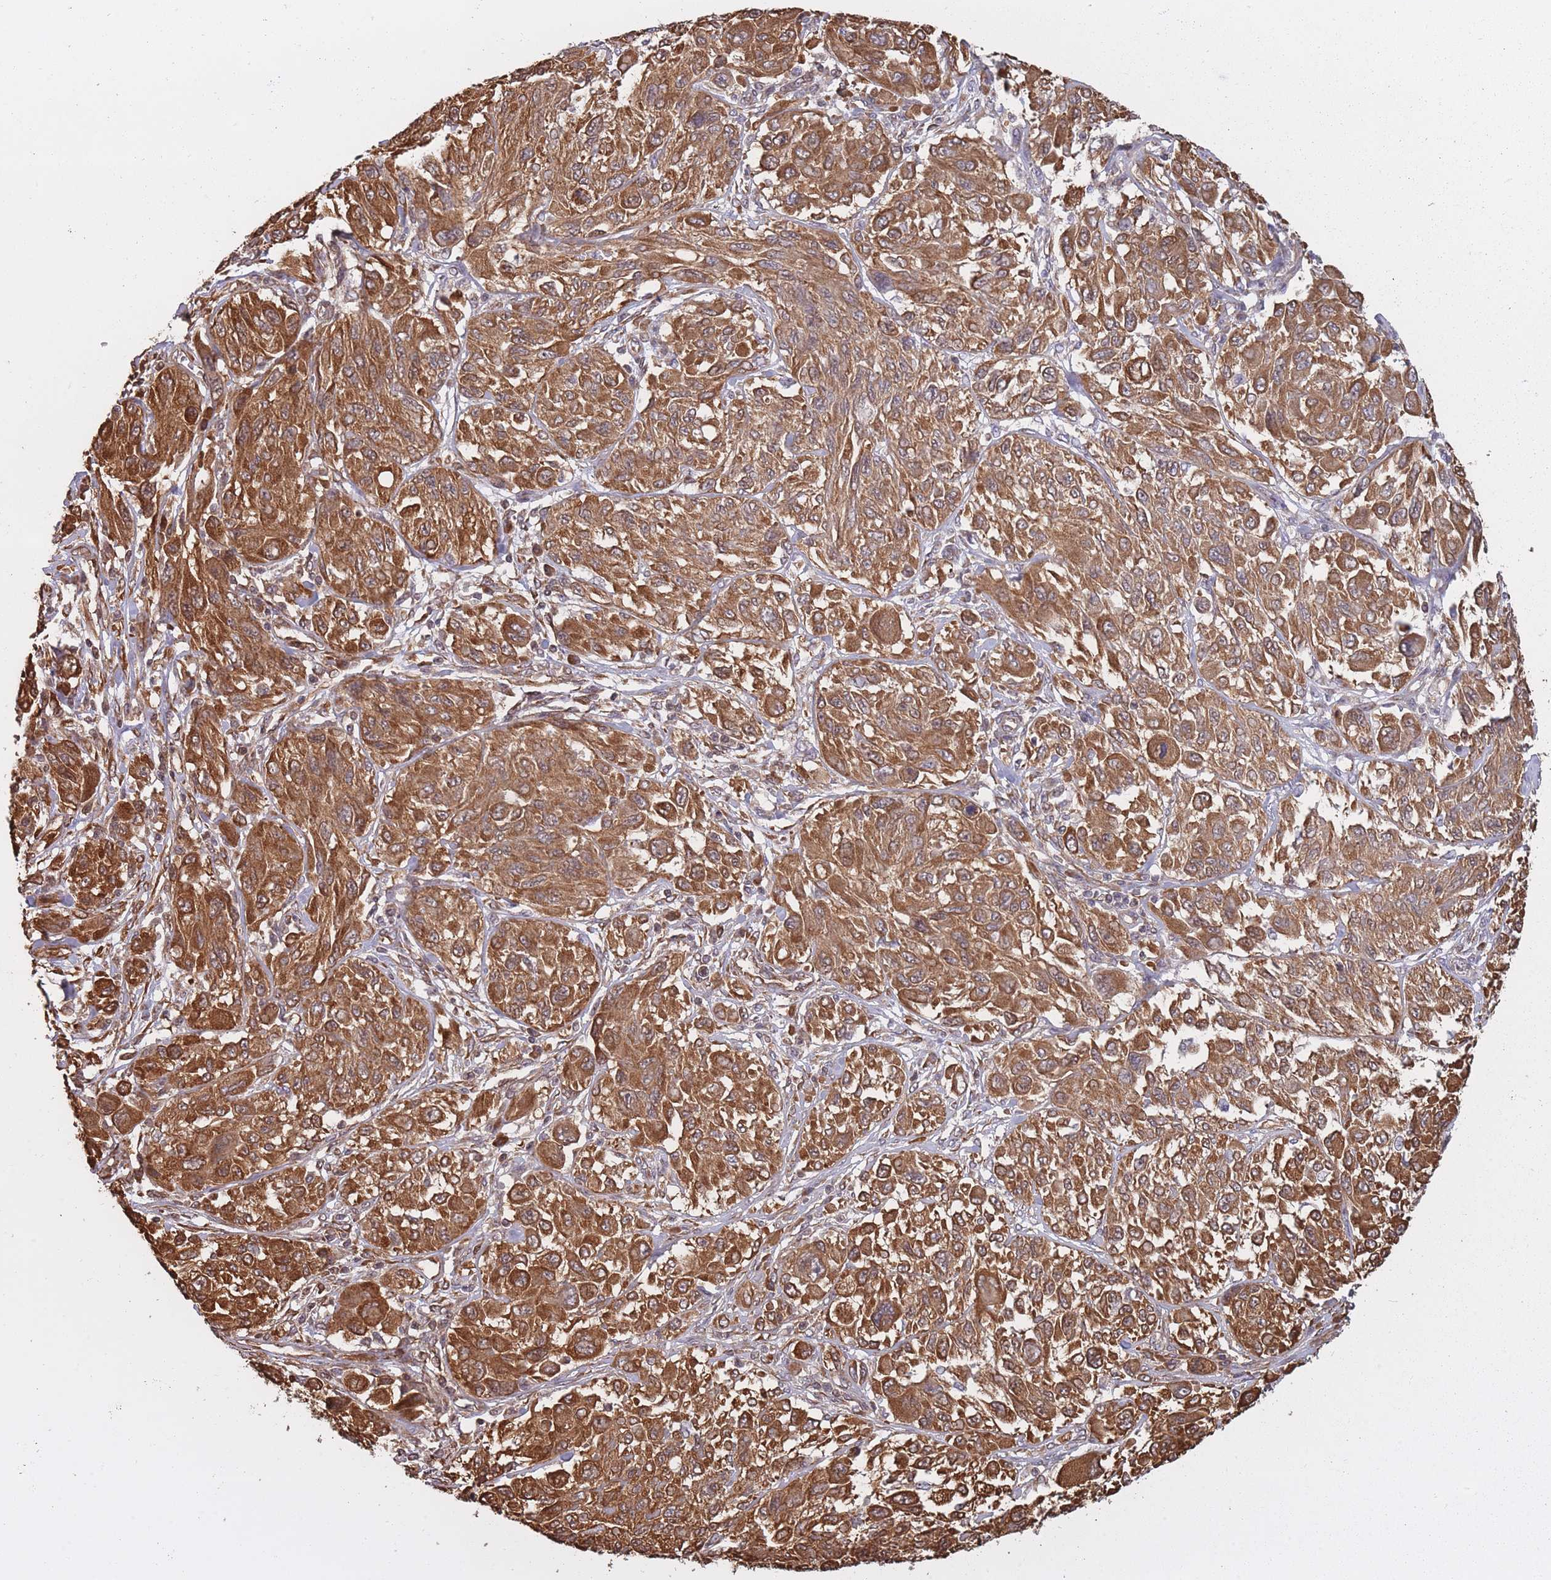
{"staining": {"intensity": "strong", "quantity": ">75%", "location": "cytoplasmic/membranous"}, "tissue": "melanoma", "cell_type": "Tumor cells", "image_type": "cancer", "snomed": [{"axis": "morphology", "description": "Malignant melanoma, NOS"}, {"axis": "topography", "description": "Skin"}], "caption": "High-power microscopy captured an immunohistochemistry image of melanoma, revealing strong cytoplasmic/membranous expression in approximately >75% of tumor cells. The staining was performed using DAB (3,3'-diaminobenzidine), with brown indicating positive protein expression. Nuclei are stained blue with hematoxylin.", "gene": "ARL13B", "patient": {"sex": "female", "age": 91}}